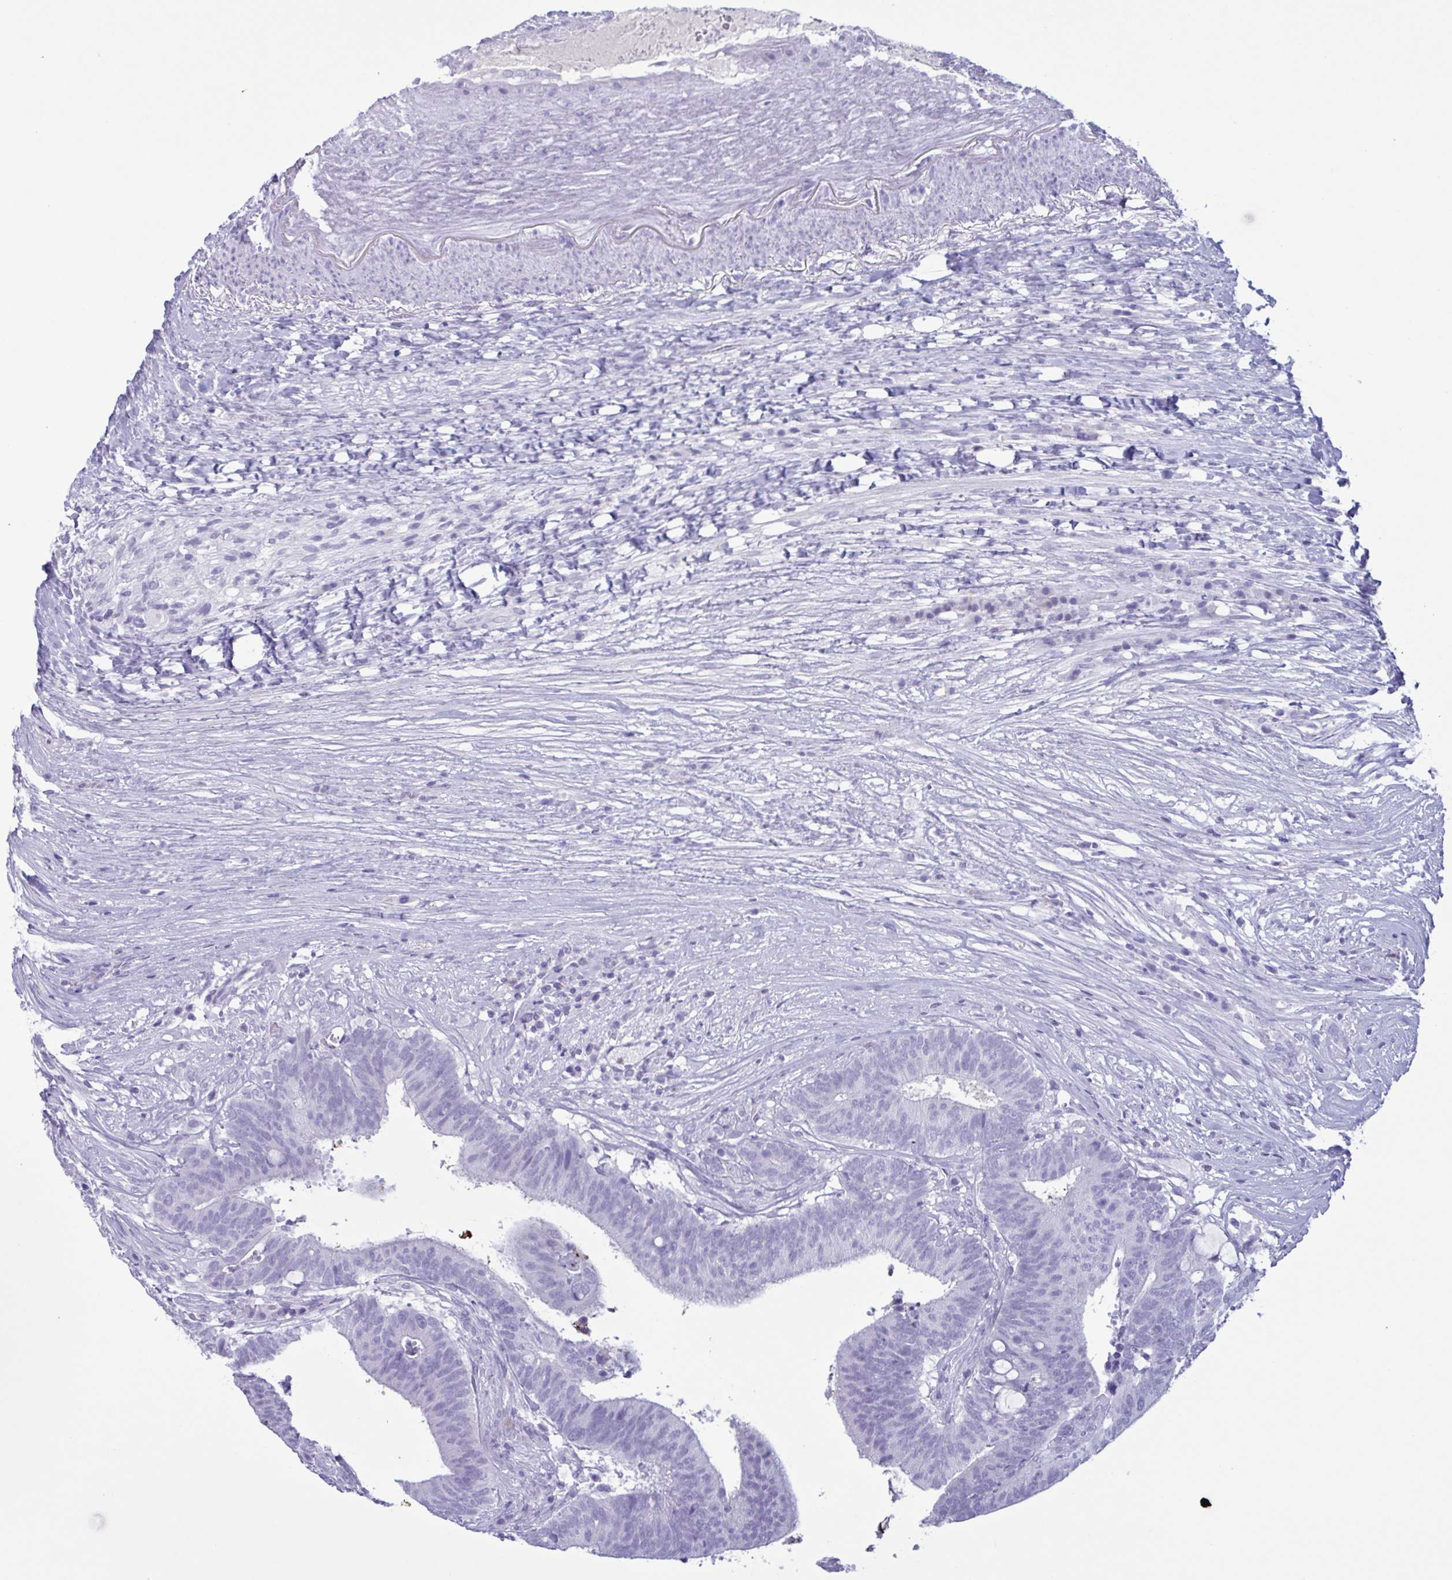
{"staining": {"intensity": "negative", "quantity": "none", "location": "none"}, "tissue": "colorectal cancer", "cell_type": "Tumor cells", "image_type": "cancer", "snomed": [{"axis": "morphology", "description": "Adenocarcinoma, NOS"}, {"axis": "topography", "description": "Colon"}], "caption": "DAB (3,3'-diaminobenzidine) immunohistochemical staining of colorectal adenocarcinoma reveals no significant staining in tumor cells.", "gene": "LTF", "patient": {"sex": "female", "age": 43}}